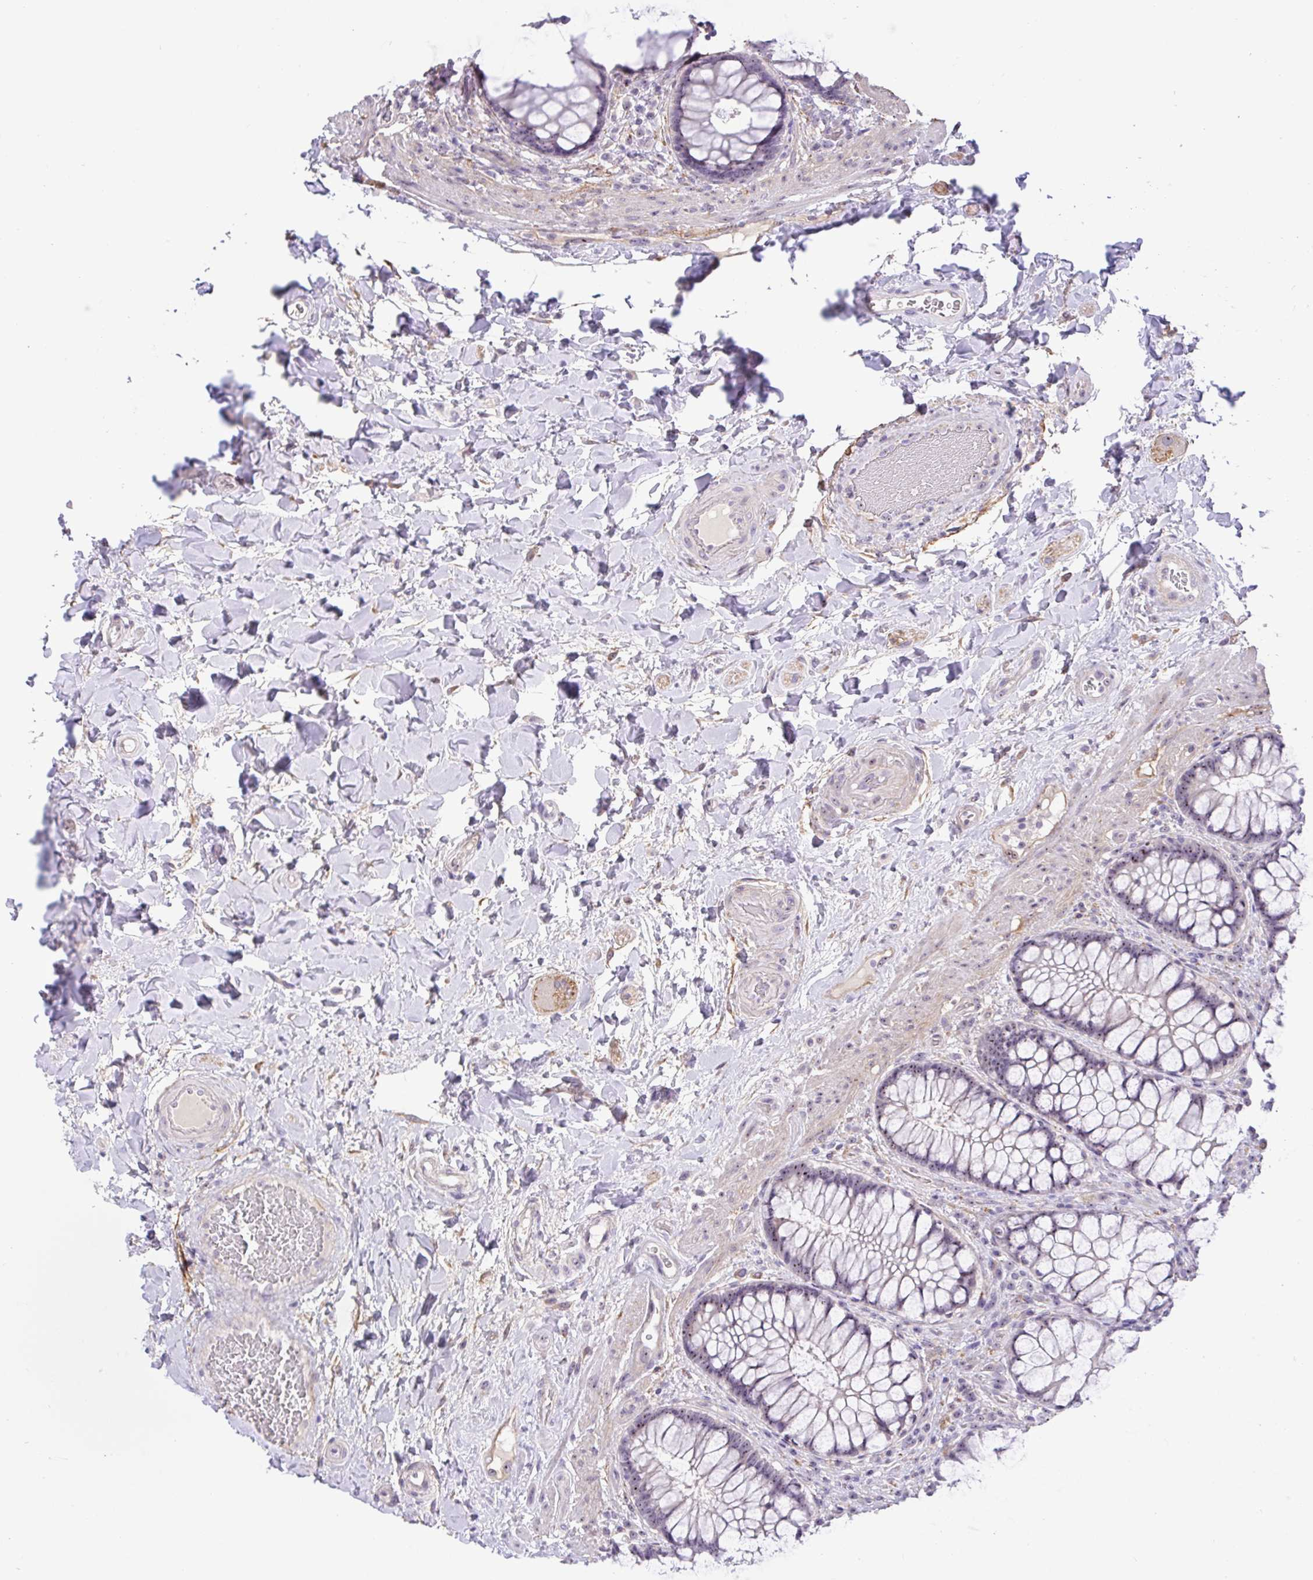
{"staining": {"intensity": "moderate", "quantity": "25%-75%", "location": "nuclear"}, "tissue": "rectum", "cell_type": "Glandular cells", "image_type": "normal", "snomed": [{"axis": "morphology", "description": "Normal tissue, NOS"}, {"axis": "topography", "description": "Rectum"}], "caption": "About 25%-75% of glandular cells in unremarkable rectum exhibit moderate nuclear protein expression as visualized by brown immunohistochemical staining.", "gene": "MXRA8", "patient": {"sex": "female", "age": 58}}